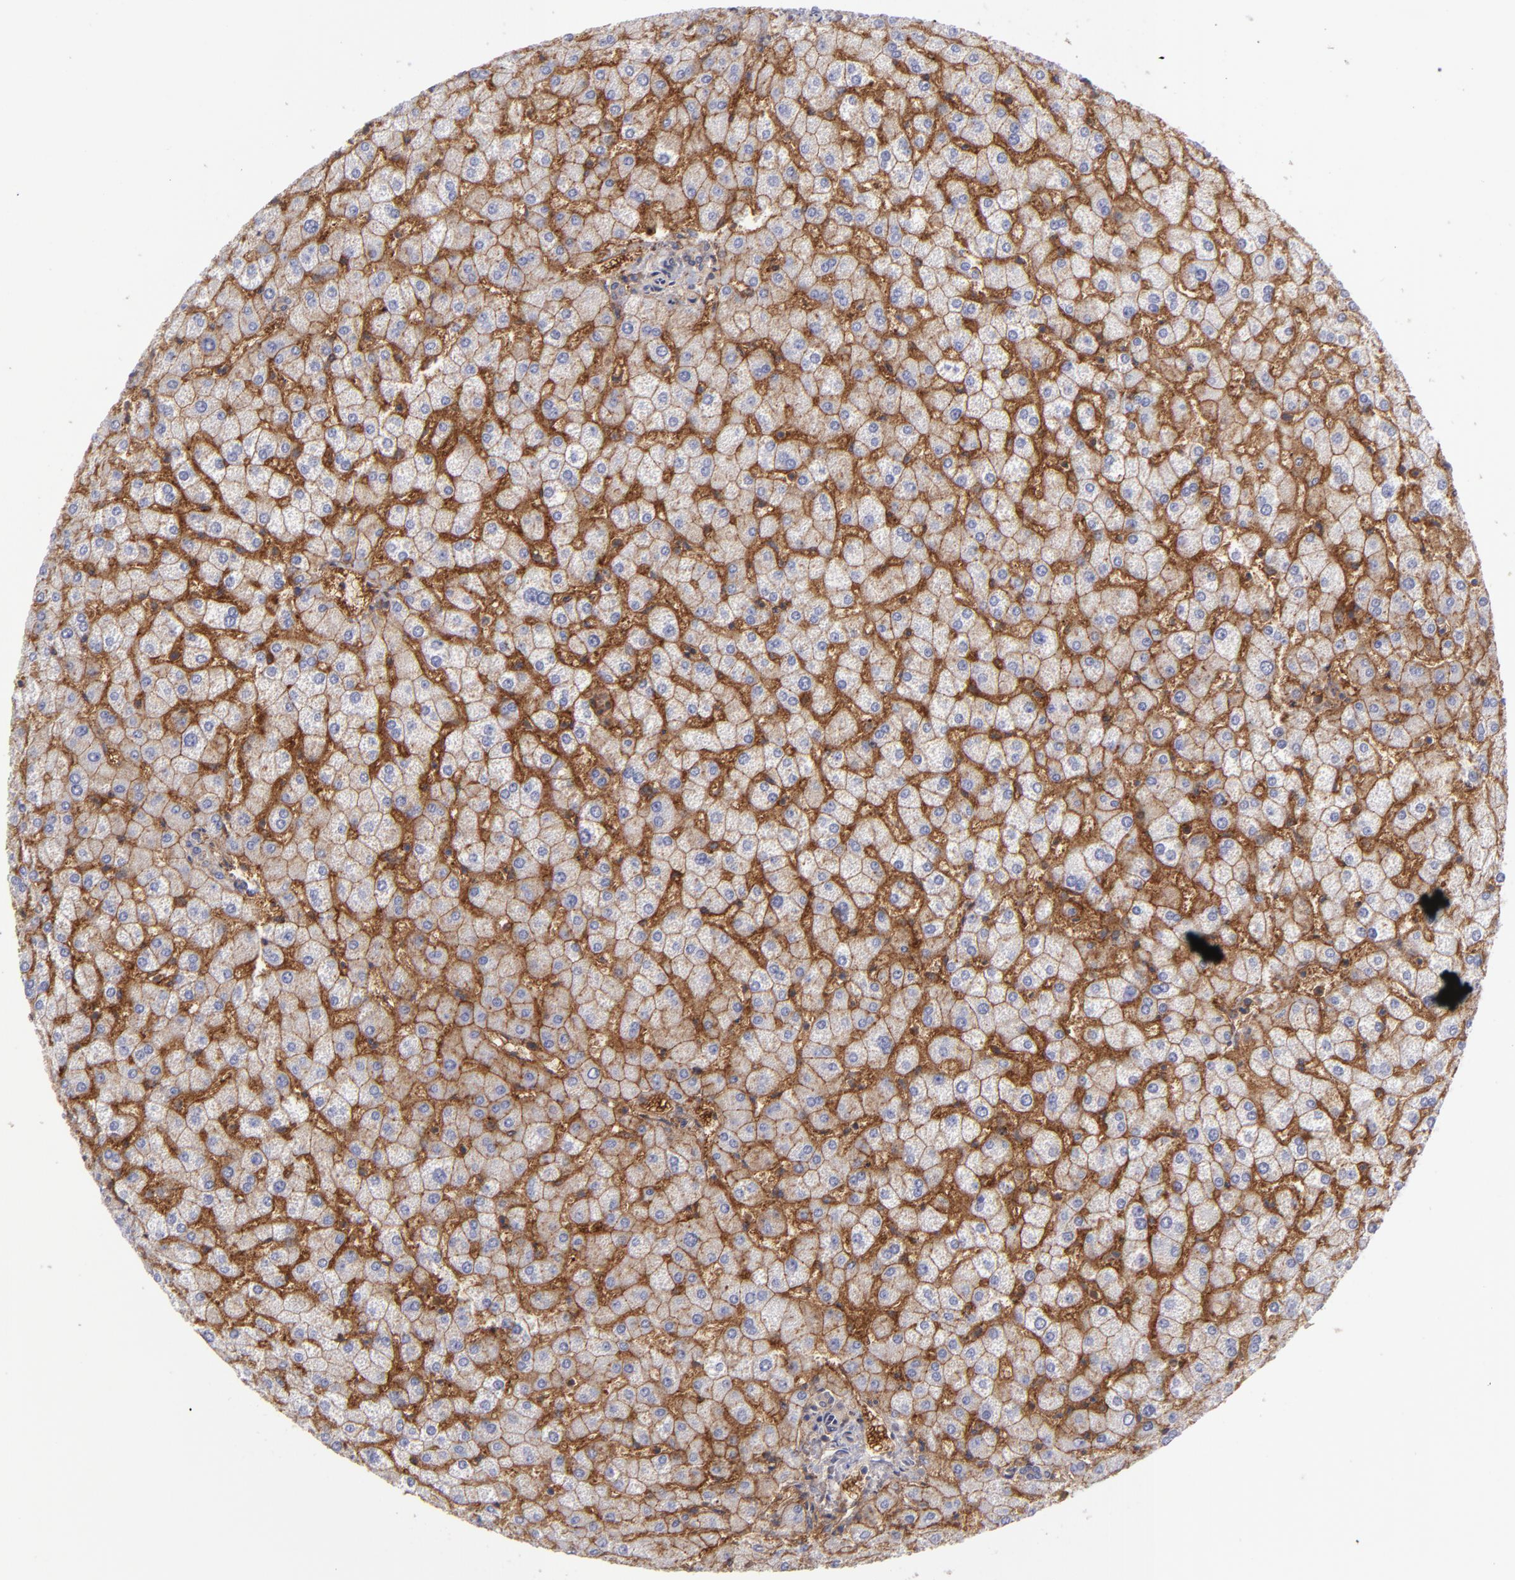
{"staining": {"intensity": "negative", "quantity": "none", "location": "none"}, "tissue": "liver", "cell_type": "Cholangiocytes", "image_type": "normal", "snomed": [{"axis": "morphology", "description": "Normal tissue, NOS"}, {"axis": "topography", "description": "Liver"}], "caption": "The immunohistochemistry histopathology image has no significant staining in cholangiocytes of liver.", "gene": "BSG", "patient": {"sex": "female", "age": 32}}